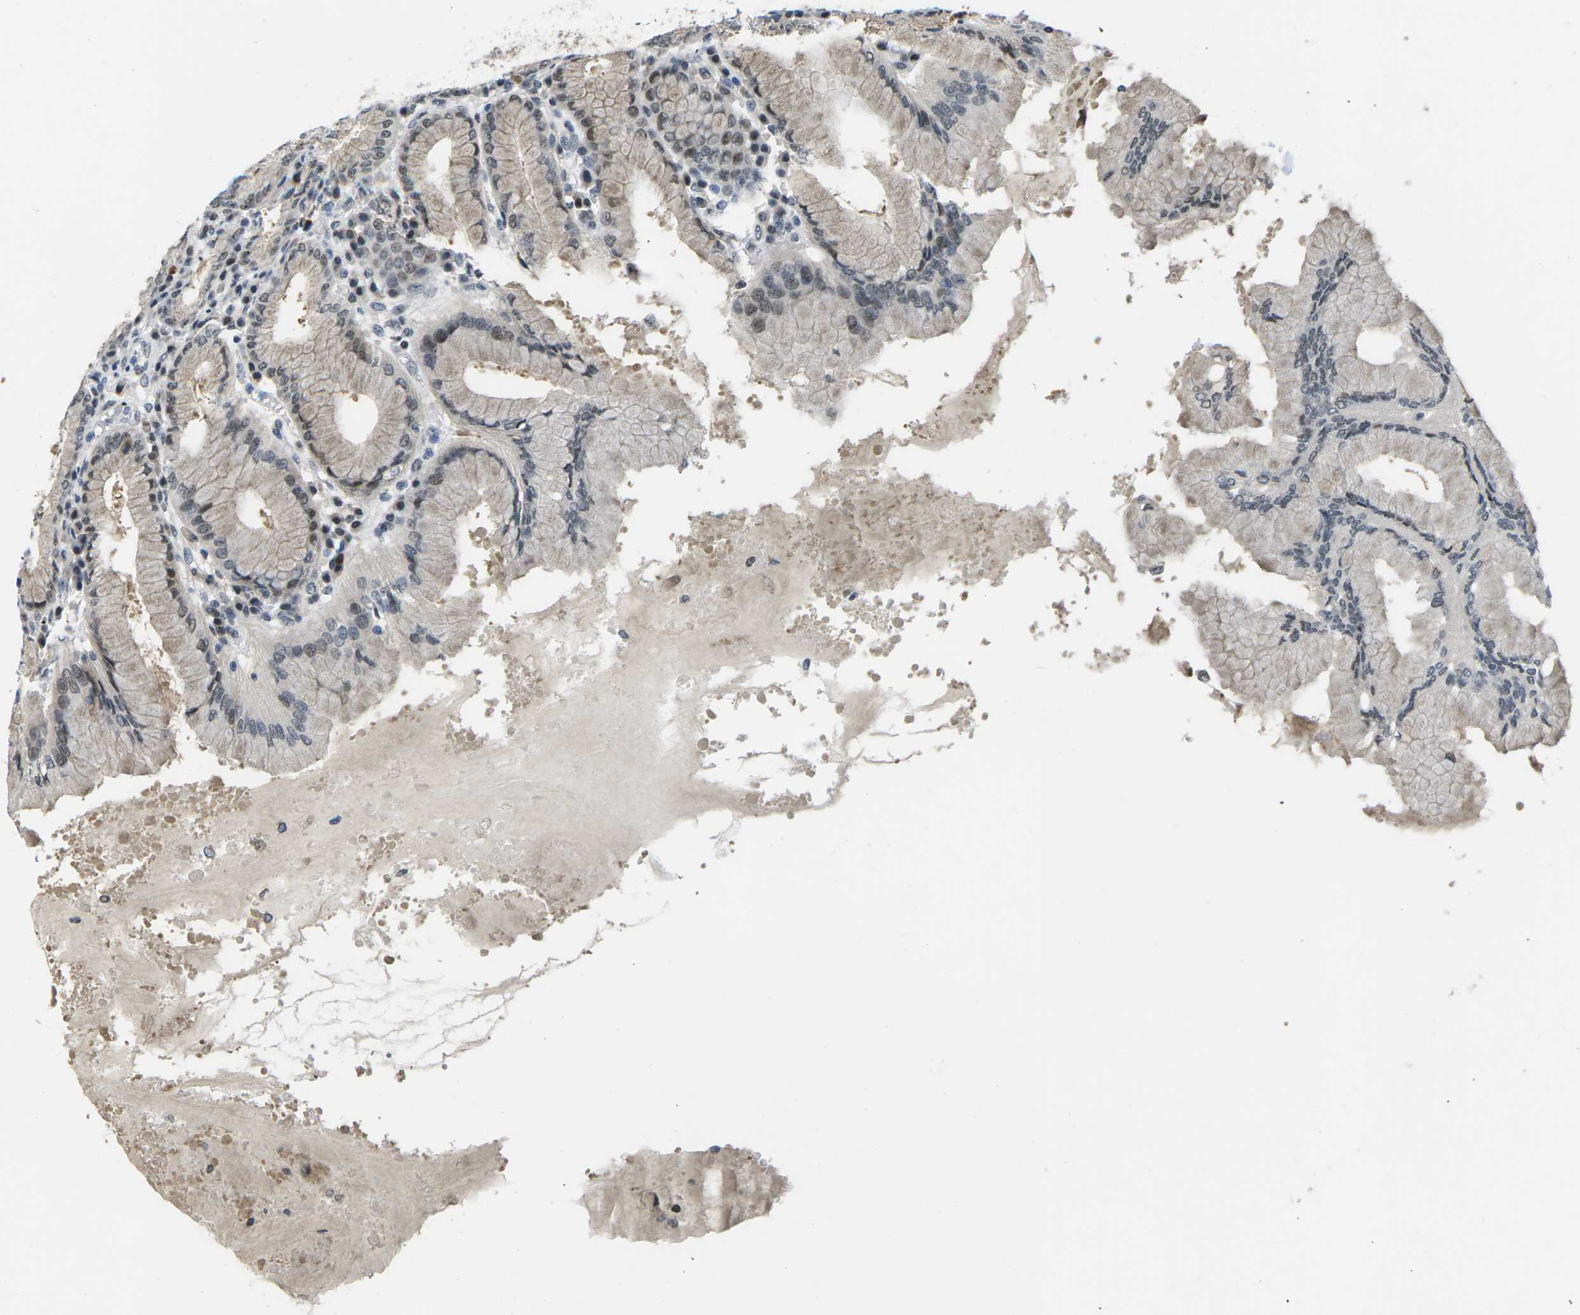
{"staining": {"intensity": "moderate", "quantity": "25%-75%", "location": "nuclear"}, "tissue": "stomach", "cell_type": "Glandular cells", "image_type": "normal", "snomed": [{"axis": "morphology", "description": "Normal tissue, NOS"}, {"axis": "topography", "description": "Stomach"}, {"axis": "topography", "description": "Stomach, lower"}], "caption": "IHC staining of benign stomach, which reveals medium levels of moderate nuclear staining in about 25%-75% of glandular cells indicating moderate nuclear protein positivity. The staining was performed using DAB (brown) for protein detection and nuclei were counterstained in hematoxylin (blue).", "gene": "NSRP1", "patient": {"sex": "female", "age": 56}}